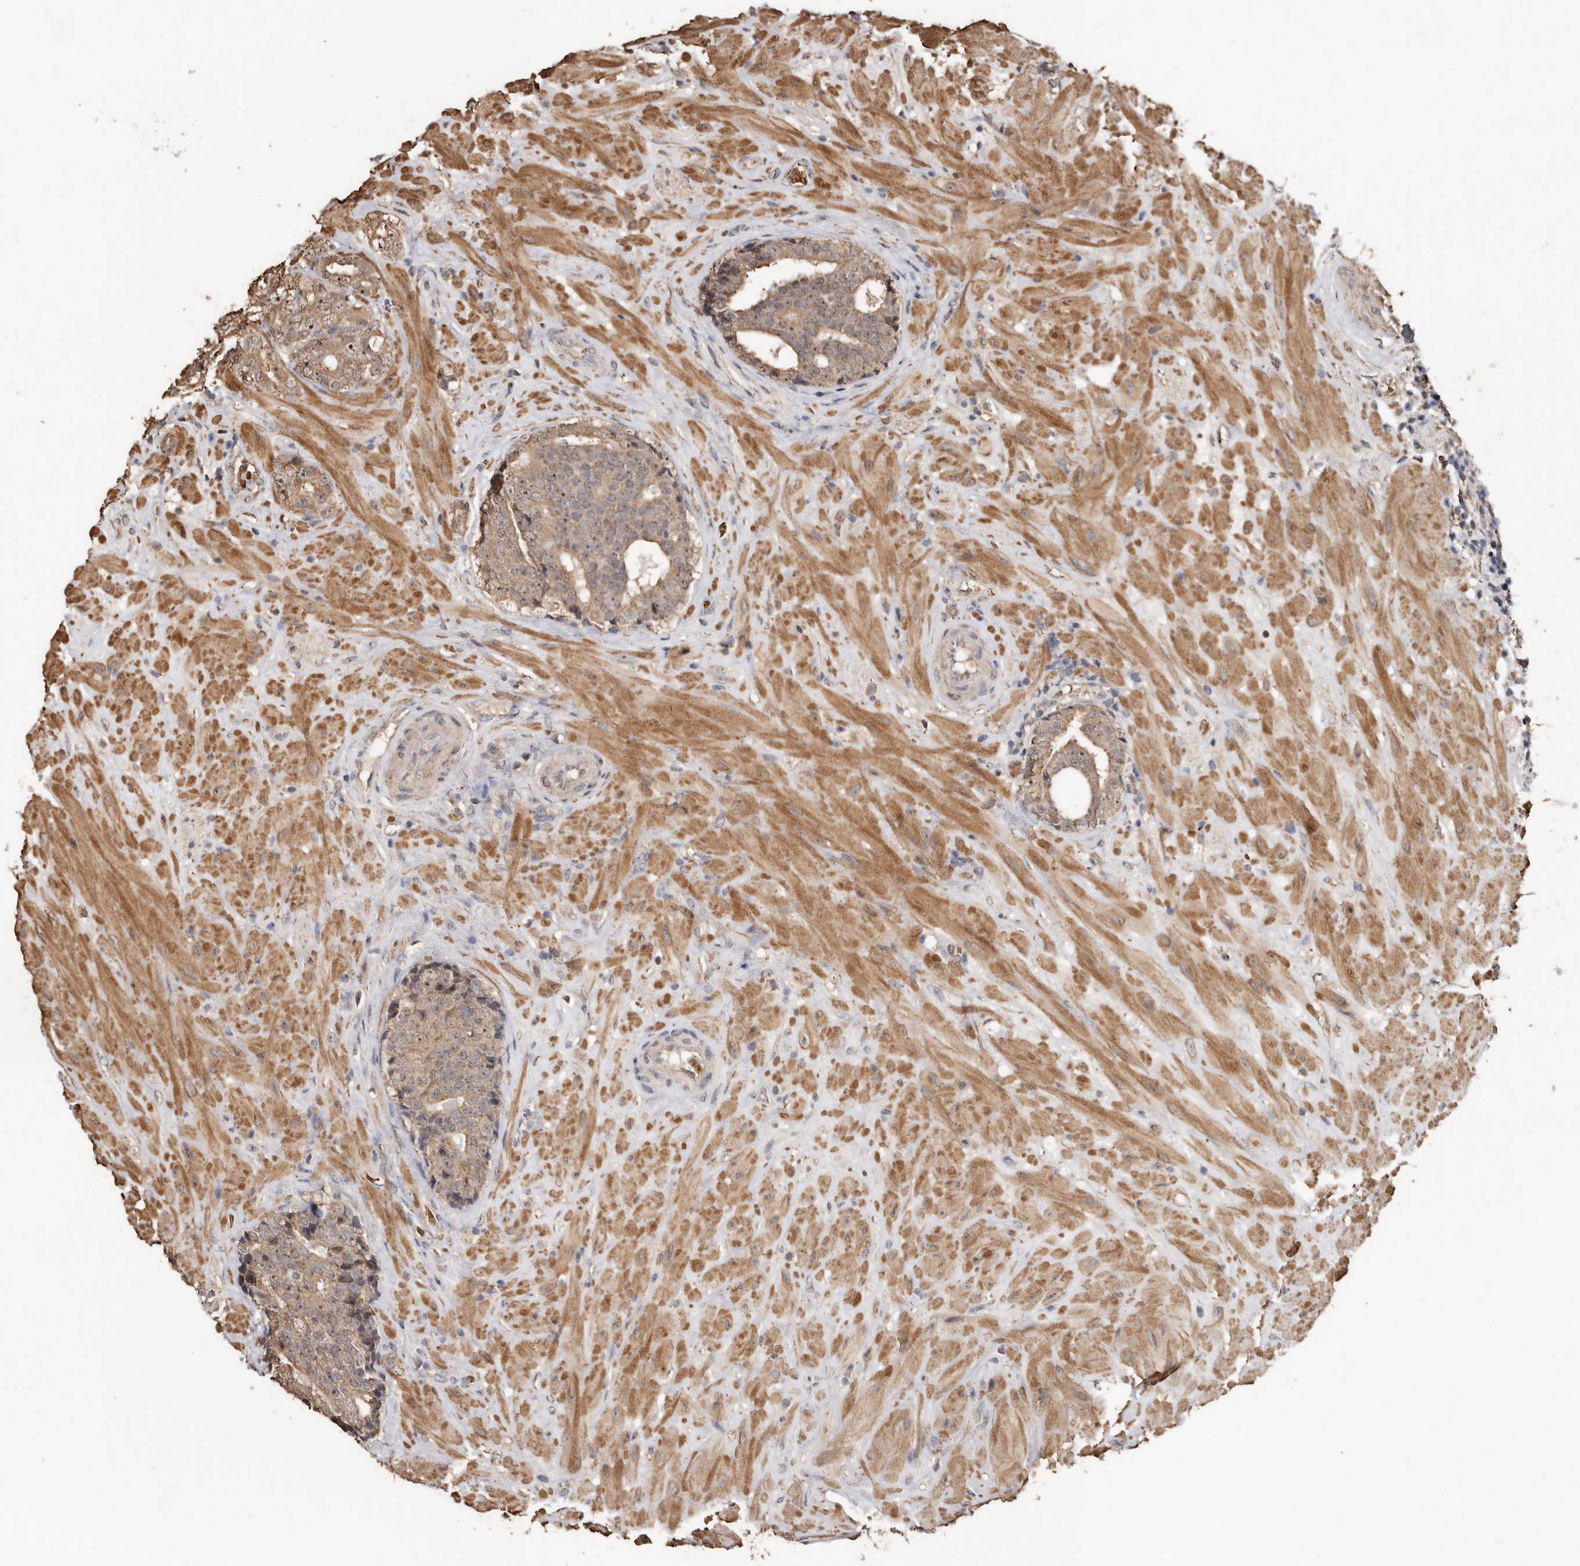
{"staining": {"intensity": "weak", "quantity": ">75%", "location": "cytoplasmic/membranous,nuclear"}, "tissue": "prostate cancer", "cell_type": "Tumor cells", "image_type": "cancer", "snomed": [{"axis": "morphology", "description": "Adenocarcinoma, High grade"}, {"axis": "topography", "description": "Prostate"}], "caption": "Protein staining of prostate cancer (adenocarcinoma (high-grade)) tissue exhibits weak cytoplasmic/membranous and nuclear expression in about >75% of tumor cells. (brown staining indicates protein expression, while blue staining denotes nuclei).", "gene": "GRAMD2A", "patient": {"sex": "male", "age": 56}}